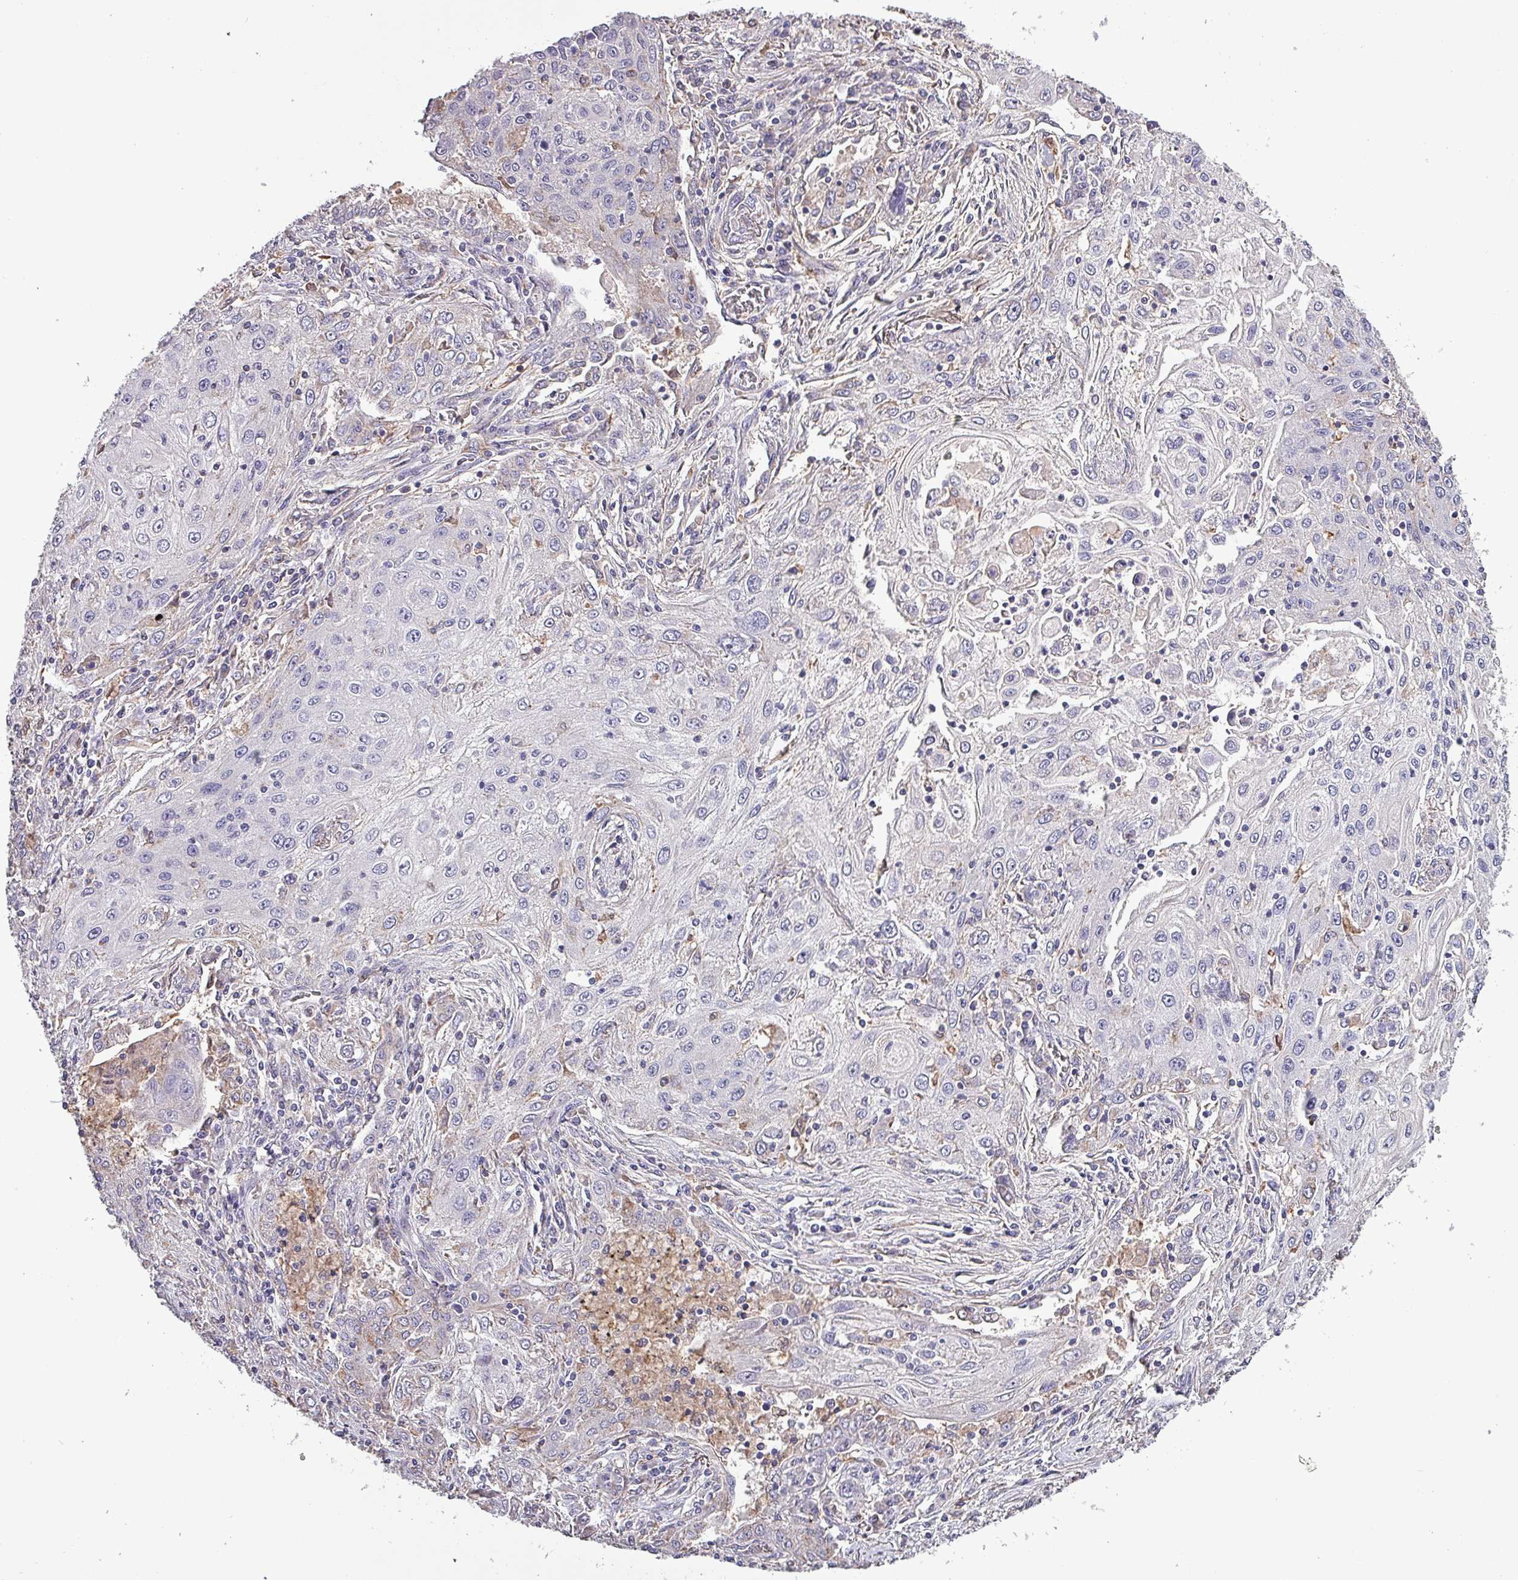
{"staining": {"intensity": "negative", "quantity": "none", "location": "none"}, "tissue": "lung cancer", "cell_type": "Tumor cells", "image_type": "cancer", "snomed": [{"axis": "morphology", "description": "Squamous cell carcinoma, NOS"}, {"axis": "topography", "description": "Lung"}], "caption": "A photomicrograph of lung cancer (squamous cell carcinoma) stained for a protein reveals no brown staining in tumor cells.", "gene": "HTRA4", "patient": {"sex": "female", "age": 69}}